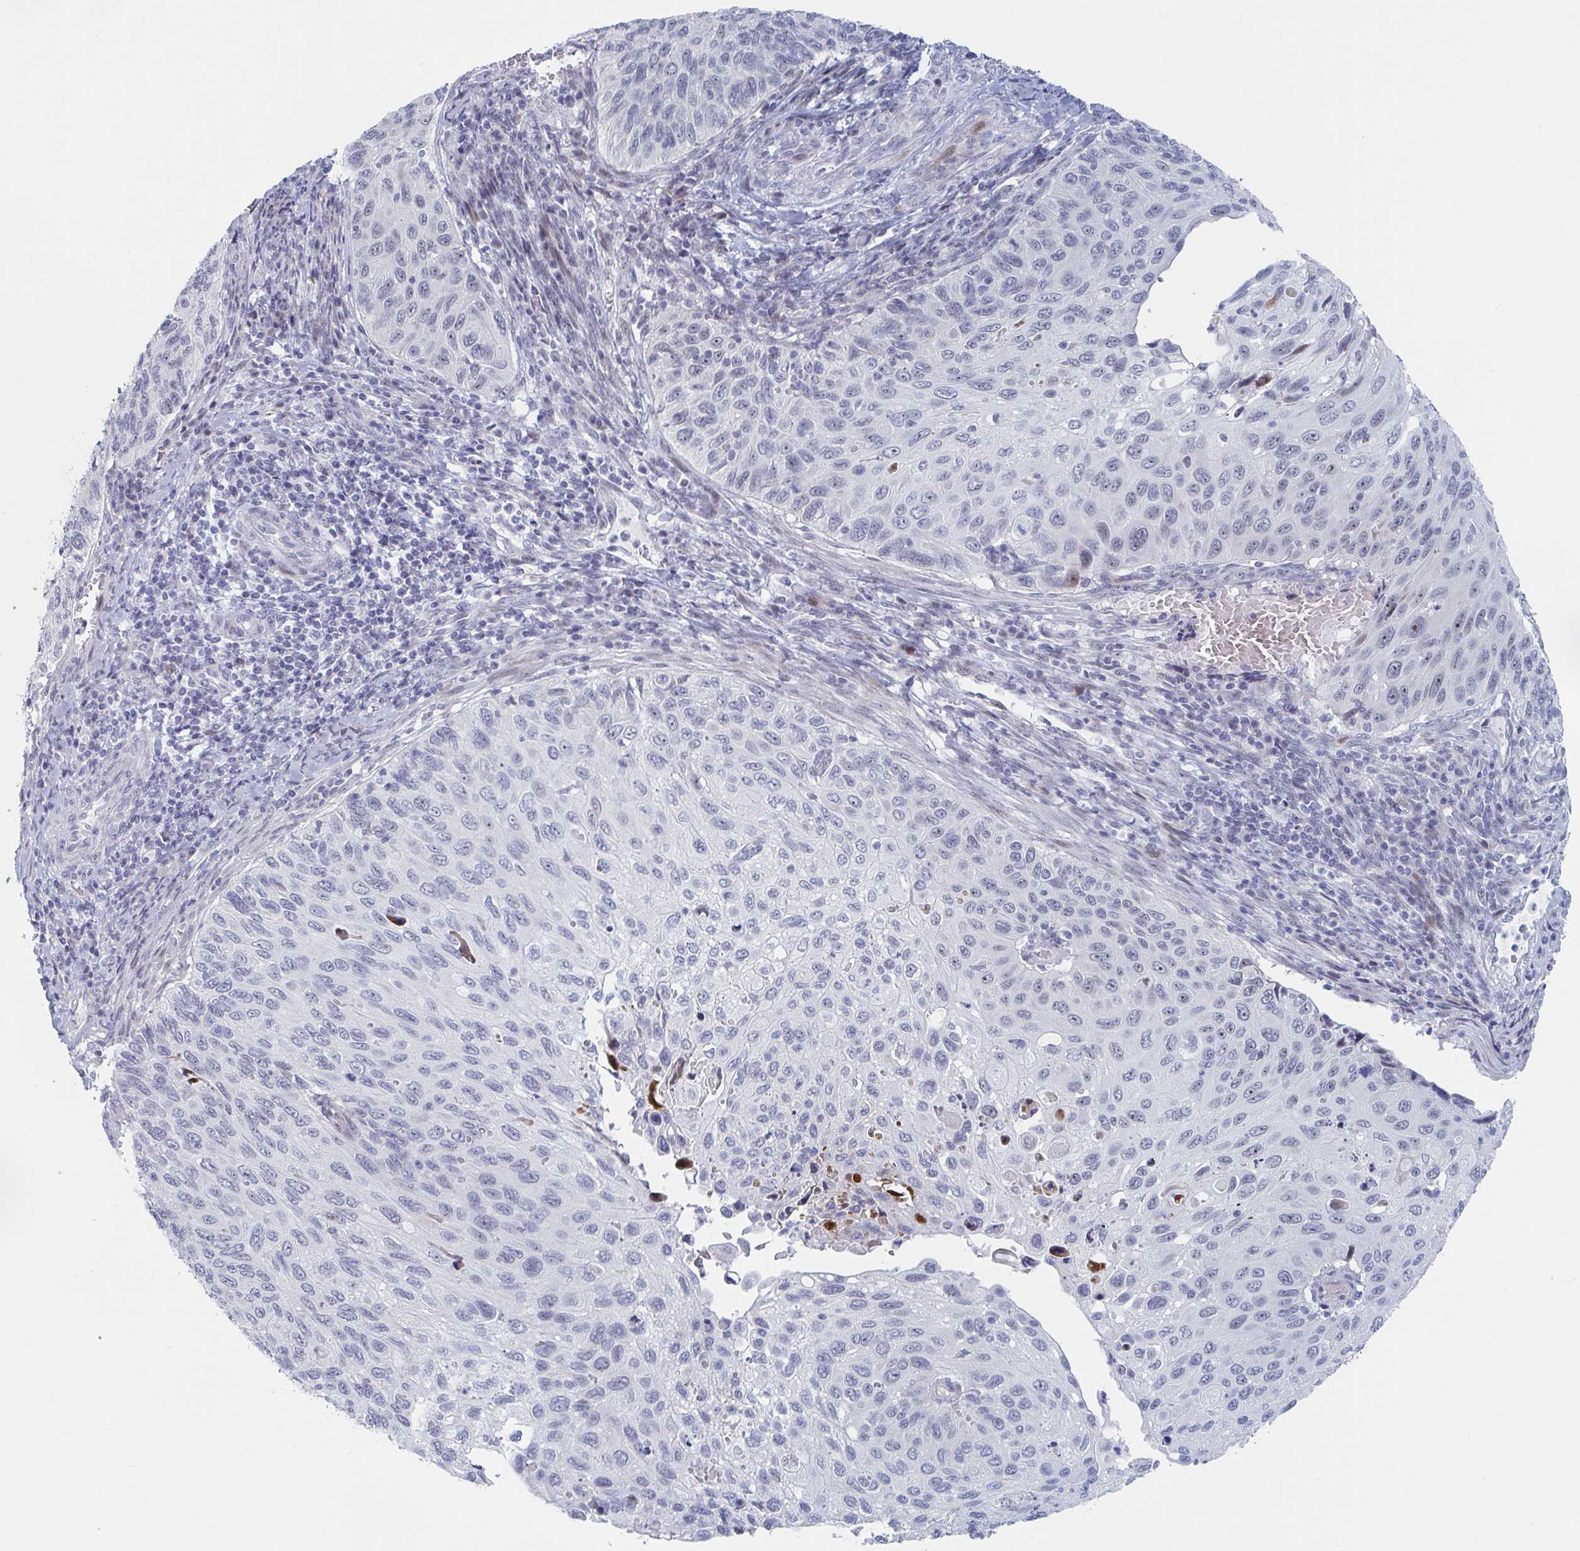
{"staining": {"intensity": "negative", "quantity": "none", "location": "none"}, "tissue": "cervical cancer", "cell_type": "Tumor cells", "image_type": "cancer", "snomed": [{"axis": "morphology", "description": "Squamous cell carcinoma, NOS"}, {"axis": "topography", "description": "Cervix"}], "caption": "Immunohistochemistry micrograph of neoplastic tissue: squamous cell carcinoma (cervical) stained with DAB reveals no significant protein expression in tumor cells.", "gene": "NR1H2", "patient": {"sex": "female", "age": 70}}